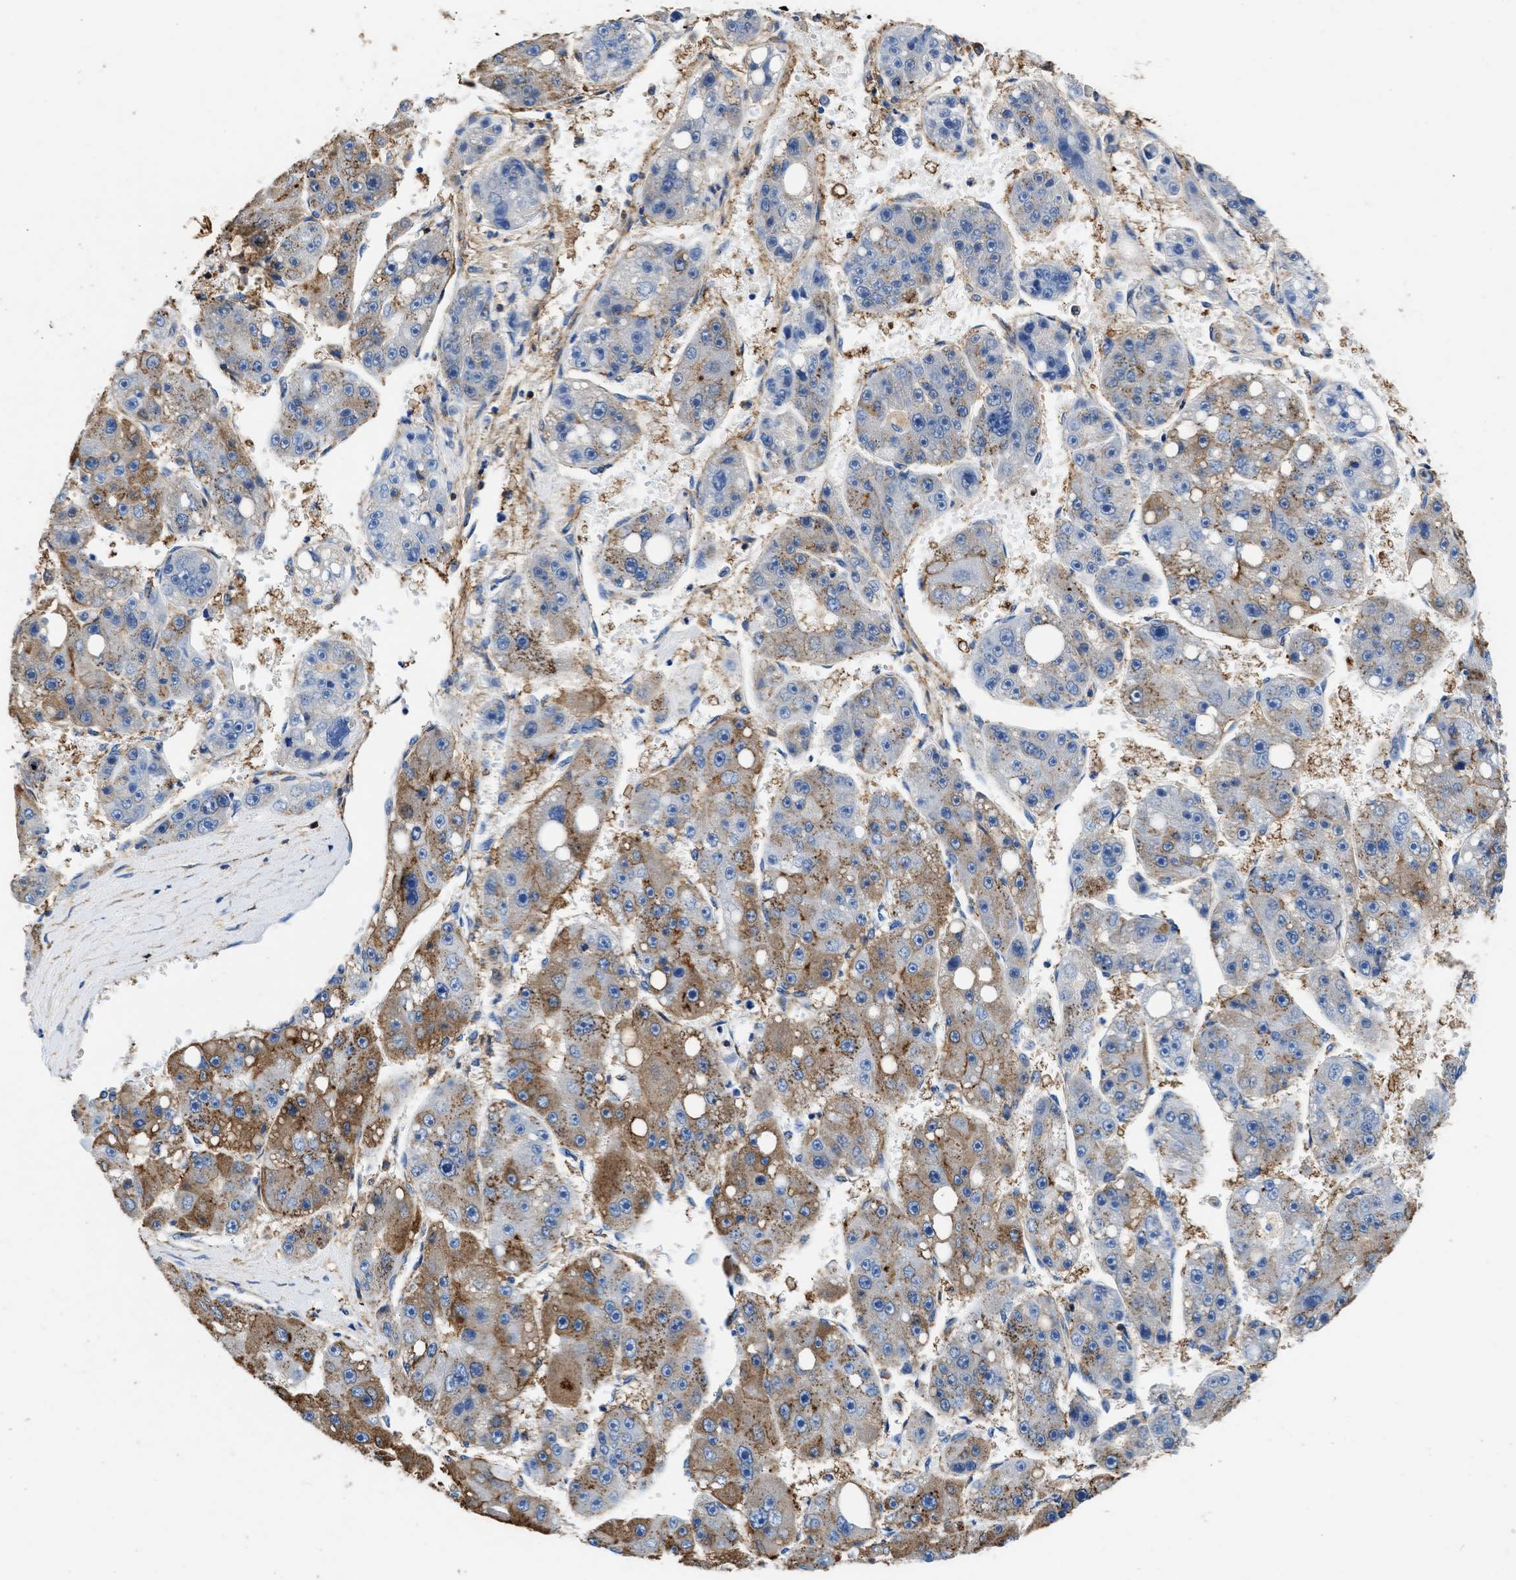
{"staining": {"intensity": "moderate", "quantity": ">75%", "location": "cytoplasmic/membranous"}, "tissue": "liver cancer", "cell_type": "Tumor cells", "image_type": "cancer", "snomed": [{"axis": "morphology", "description": "Carcinoma, Hepatocellular, NOS"}, {"axis": "topography", "description": "Liver"}], "caption": "Moderate cytoplasmic/membranous positivity is identified in about >75% of tumor cells in liver cancer (hepatocellular carcinoma).", "gene": "KCNQ4", "patient": {"sex": "female", "age": 61}}